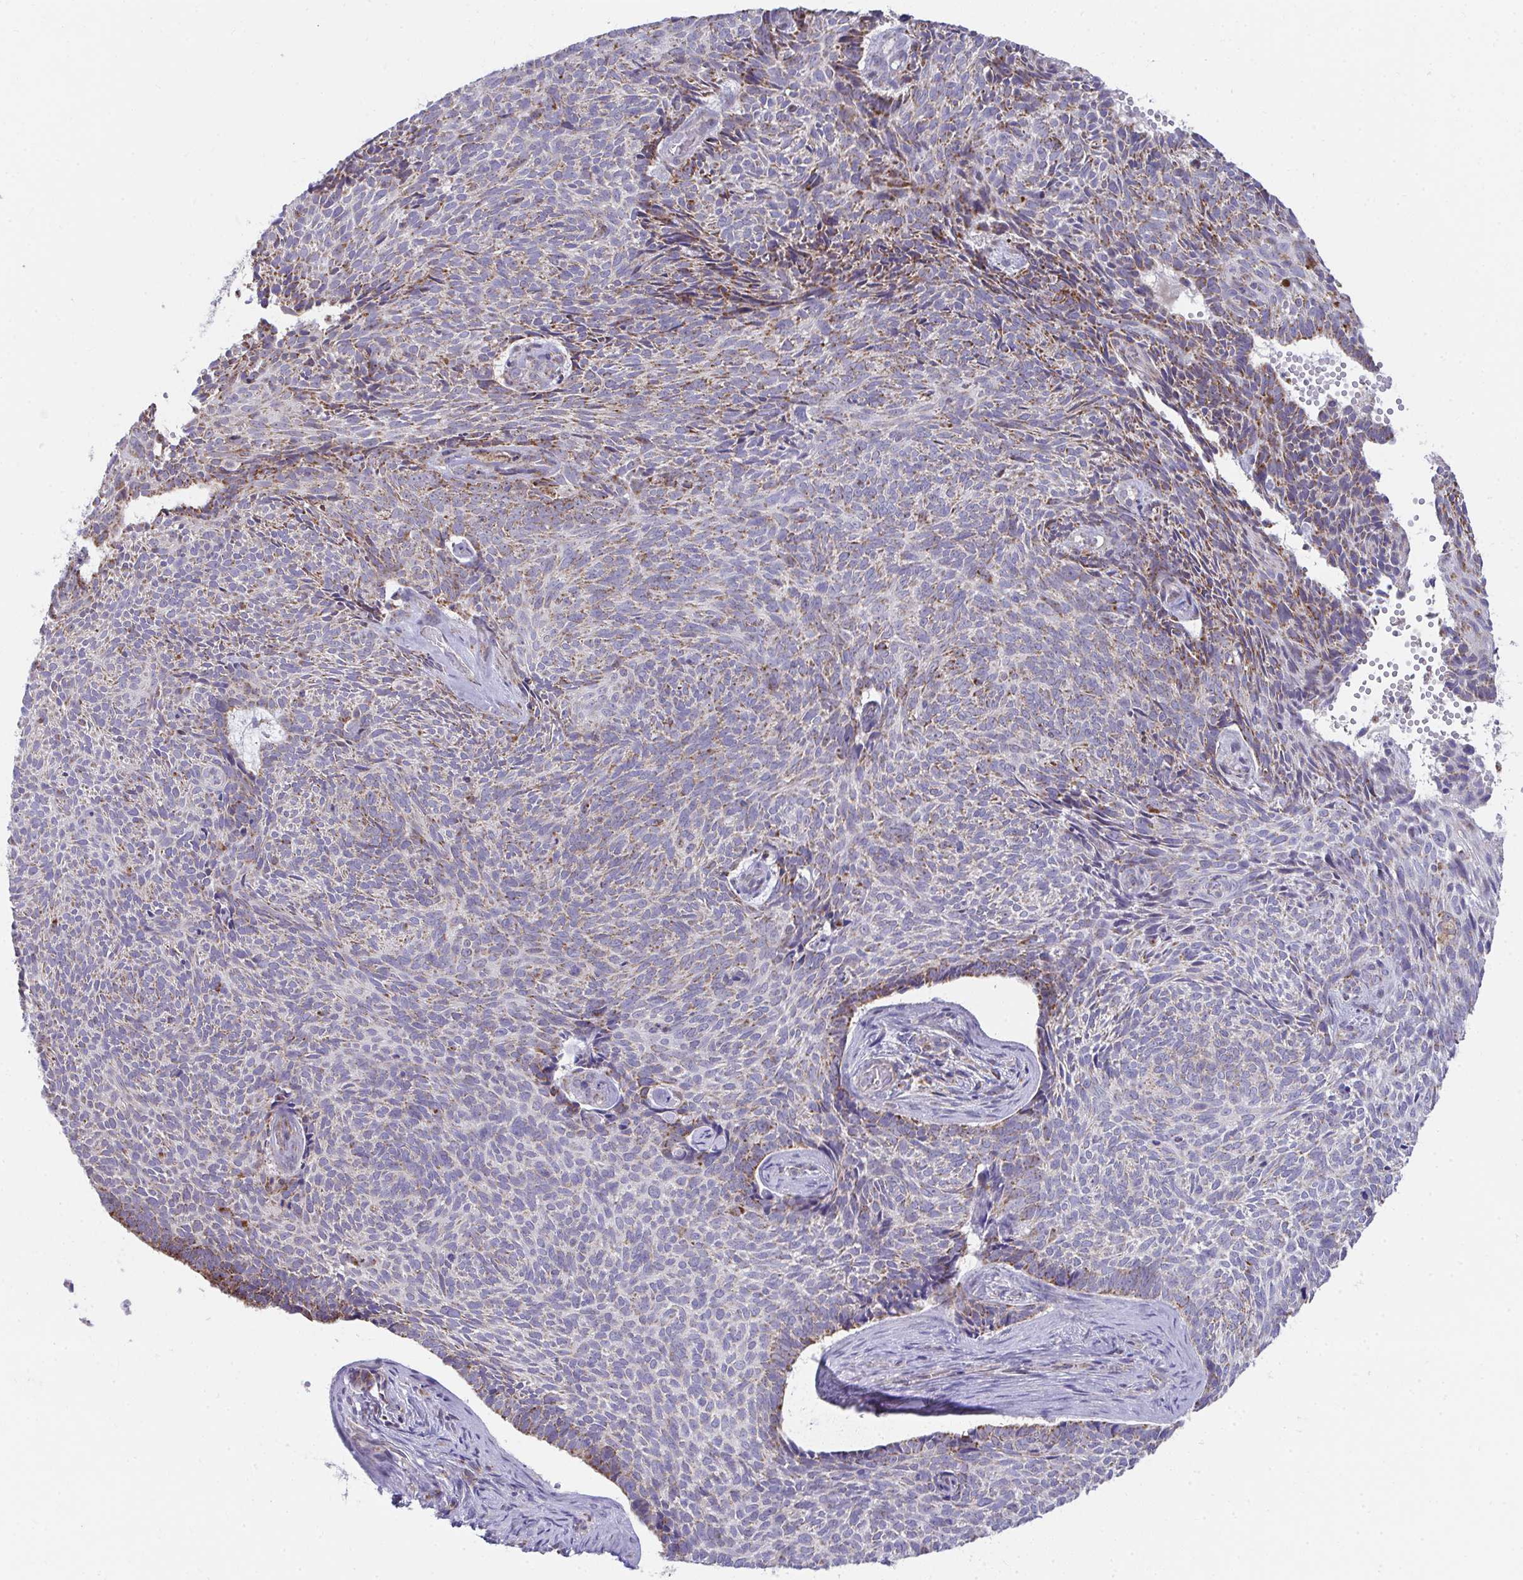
{"staining": {"intensity": "moderate", "quantity": "25%-75%", "location": "cytoplasmic/membranous"}, "tissue": "skin cancer", "cell_type": "Tumor cells", "image_type": "cancer", "snomed": [{"axis": "morphology", "description": "Basal cell carcinoma"}, {"axis": "topography", "description": "Skin"}], "caption": "The image displays staining of skin cancer, revealing moderate cytoplasmic/membranous protein positivity (brown color) within tumor cells. Immunohistochemistry (ihc) stains the protein in brown and the nuclei are stained blue.", "gene": "PRRG3", "patient": {"sex": "female", "age": 80}}